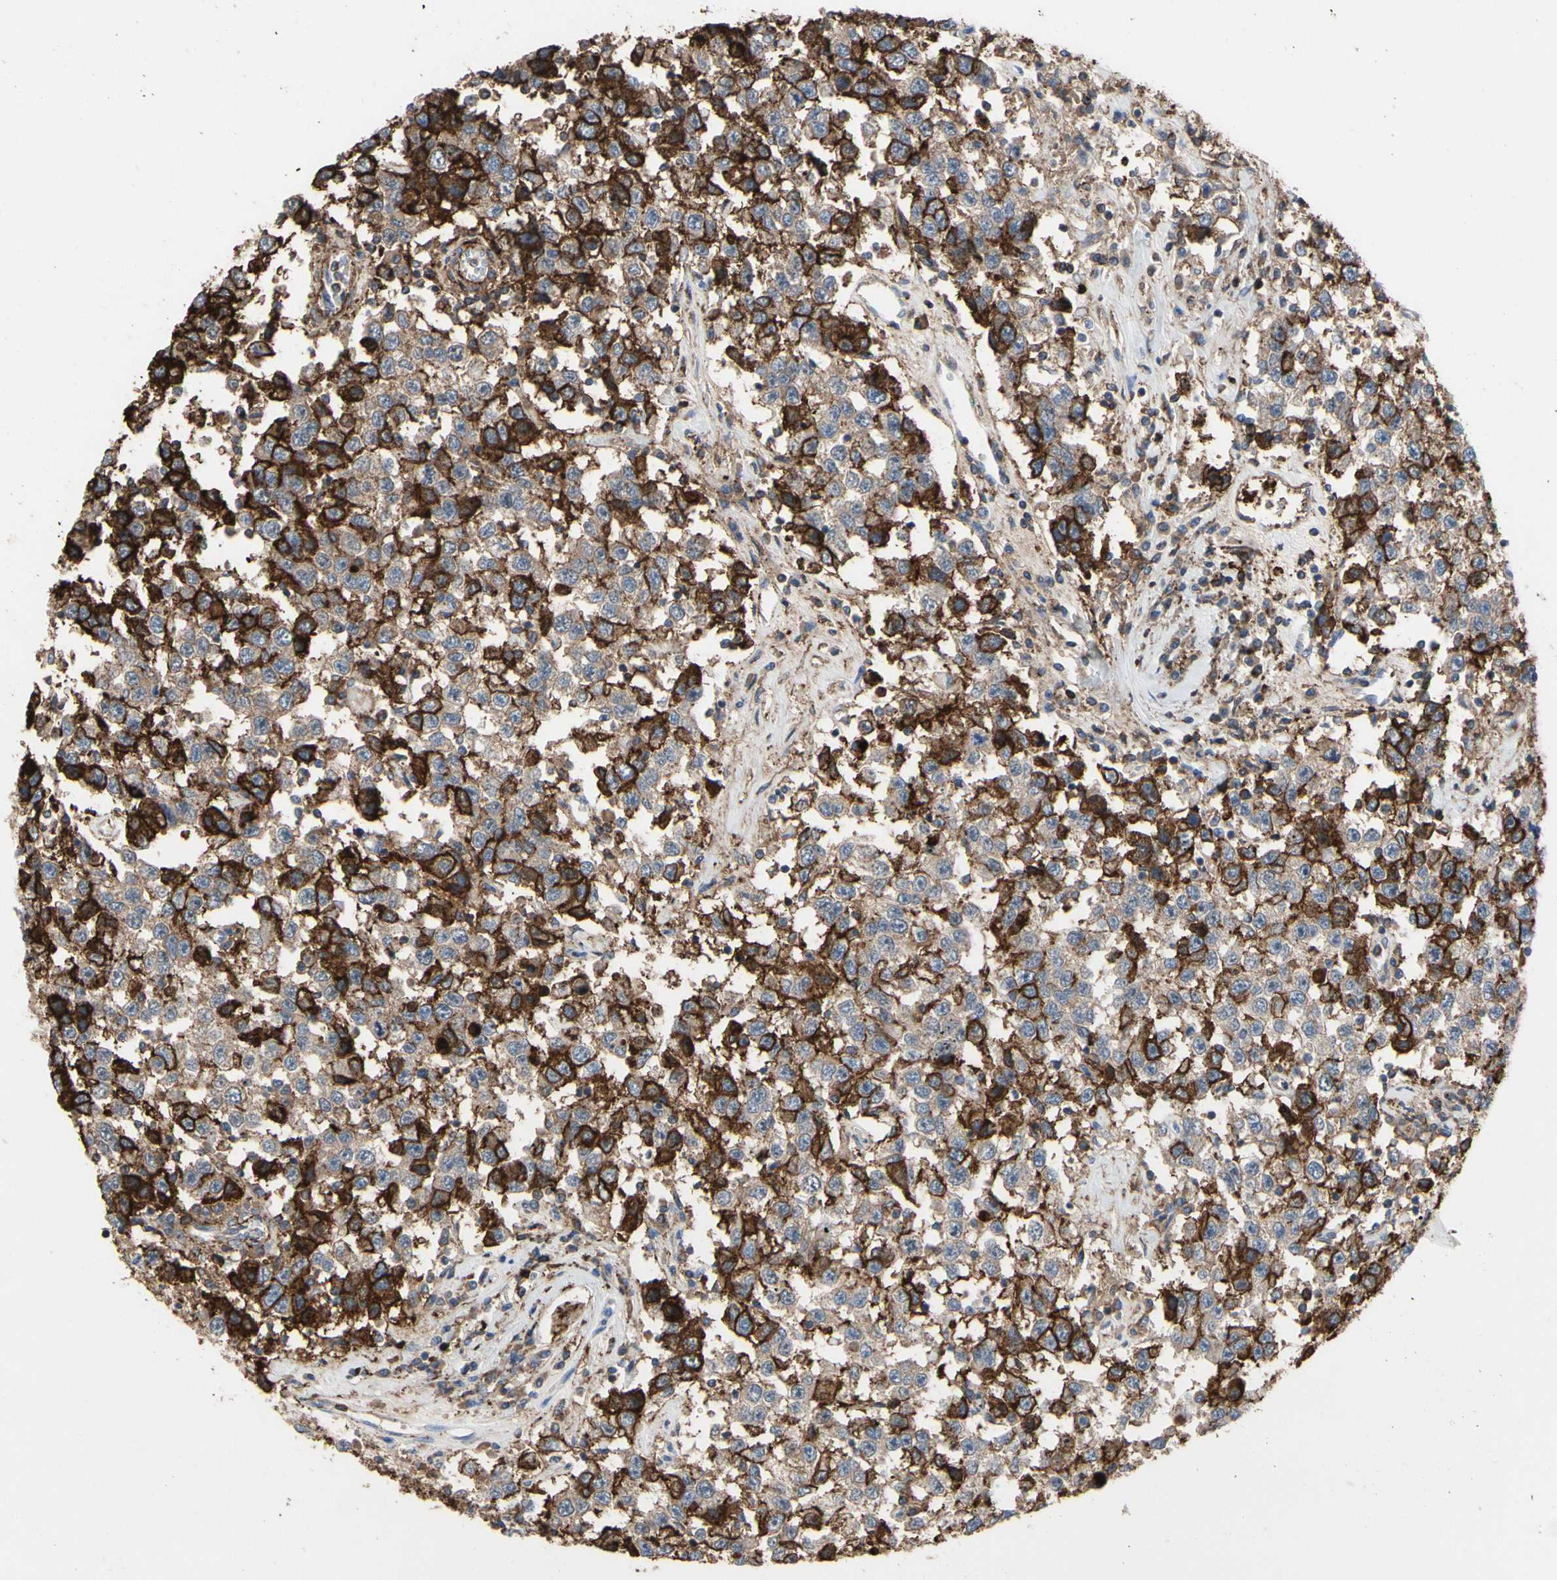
{"staining": {"intensity": "strong", "quantity": "25%-75%", "location": "cytoplasmic/membranous"}, "tissue": "testis cancer", "cell_type": "Tumor cells", "image_type": "cancer", "snomed": [{"axis": "morphology", "description": "Seminoma, NOS"}, {"axis": "topography", "description": "Testis"}], "caption": "The image displays staining of testis seminoma, revealing strong cytoplasmic/membranous protein expression (brown color) within tumor cells.", "gene": "ANXA6", "patient": {"sex": "male", "age": 41}}